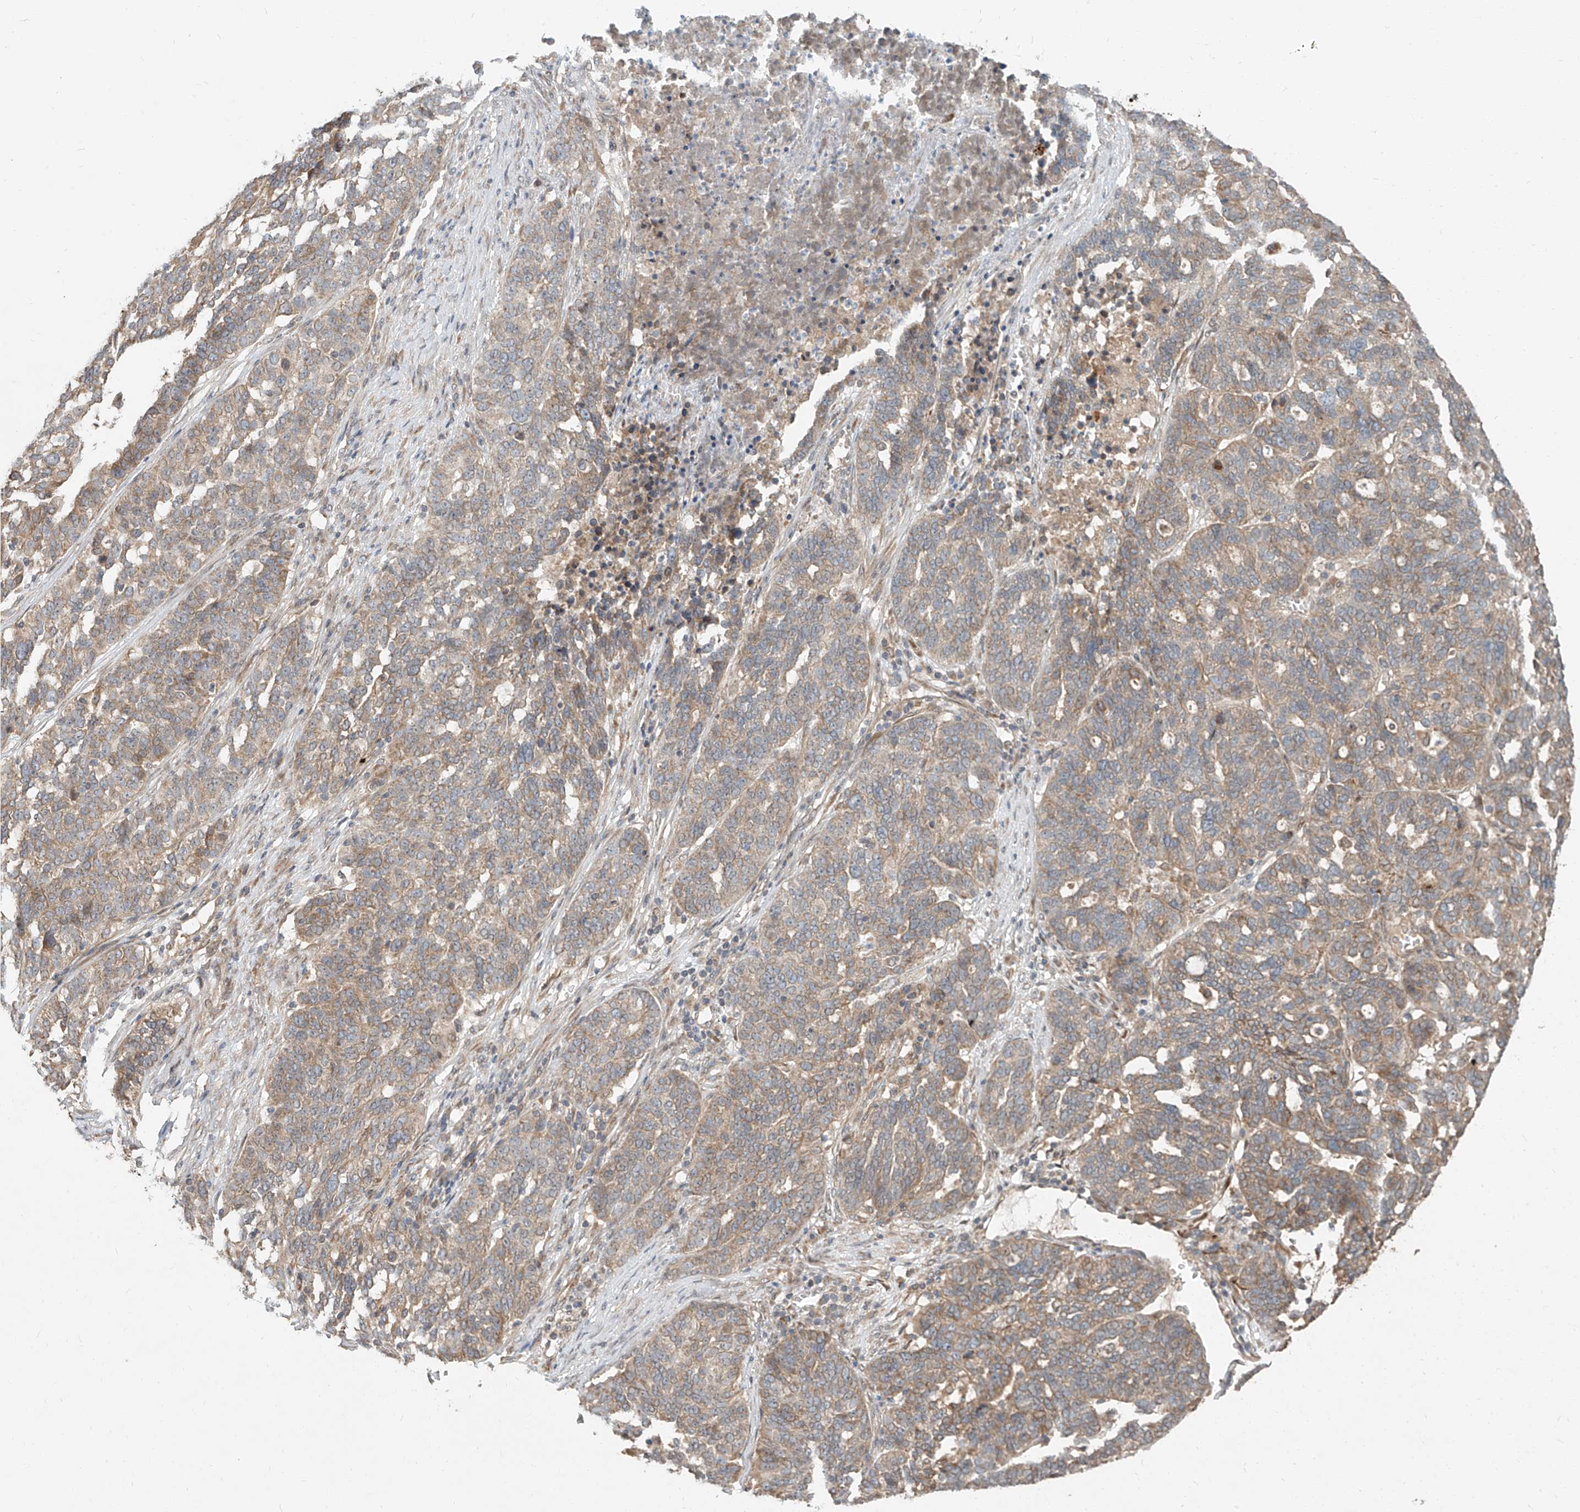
{"staining": {"intensity": "weak", "quantity": ">75%", "location": "cytoplasmic/membranous"}, "tissue": "ovarian cancer", "cell_type": "Tumor cells", "image_type": "cancer", "snomed": [{"axis": "morphology", "description": "Cystadenocarcinoma, serous, NOS"}, {"axis": "topography", "description": "Ovary"}], "caption": "Tumor cells demonstrate weak cytoplasmic/membranous staining in approximately >75% of cells in serous cystadenocarcinoma (ovarian). (Brightfield microscopy of DAB IHC at high magnification).", "gene": "STX19", "patient": {"sex": "female", "age": 59}}